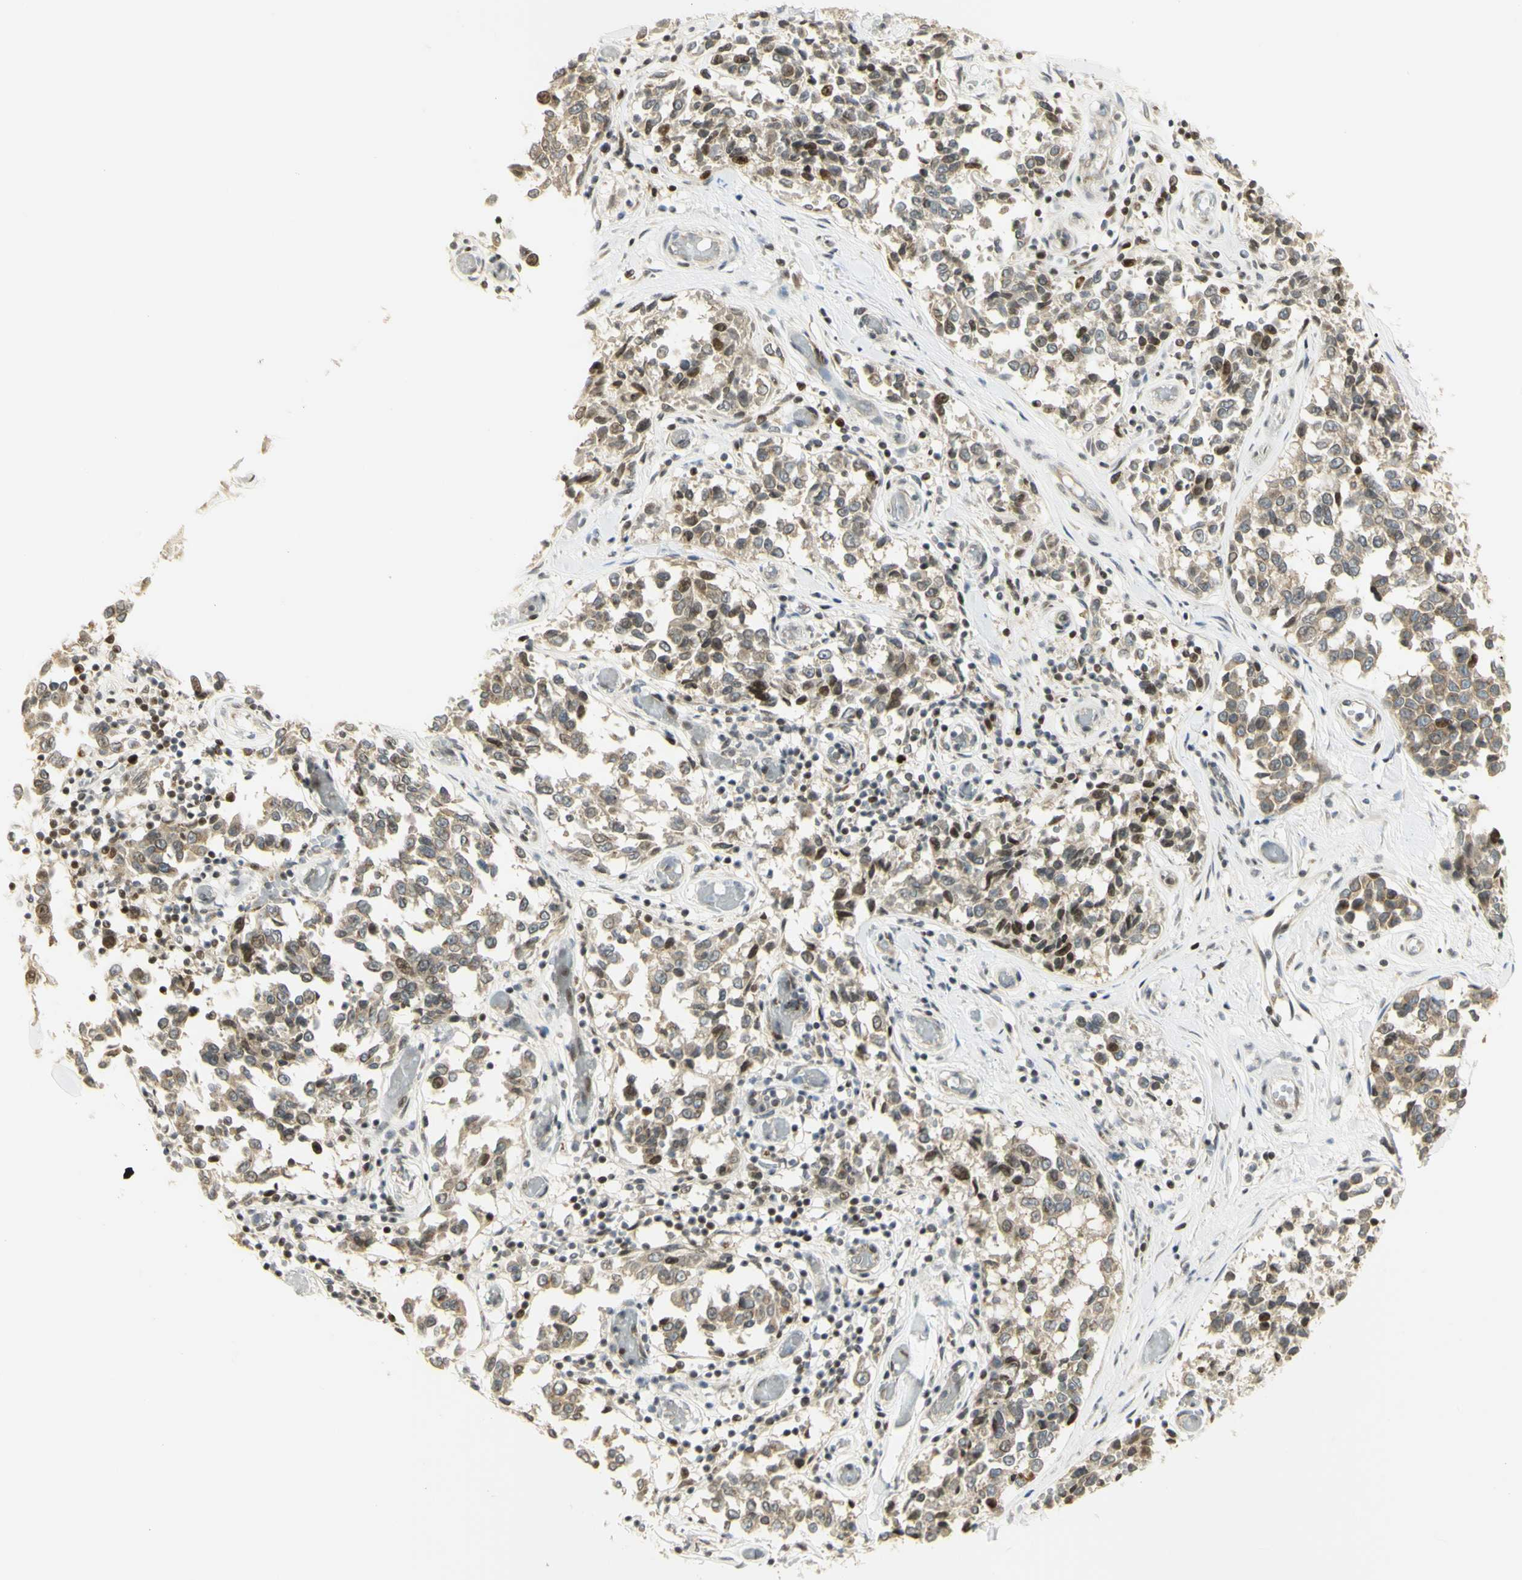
{"staining": {"intensity": "weak", "quantity": ">75%", "location": "cytoplasmic/membranous,nuclear"}, "tissue": "melanoma", "cell_type": "Tumor cells", "image_type": "cancer", "snomed": [{"axis": "morphology", "description": "Malignant melanoma, NOS"}, {"axis": "topography", "description": "Skin"}], "caption": "Immunohistochemistry of human malignant melanoma displays low levels of weak cytoplasmic/membranous and nuclear positivity in about >75% of tumor cells.", "gene": "KIF11", "patient": {"sex": "female", "age": 64}}